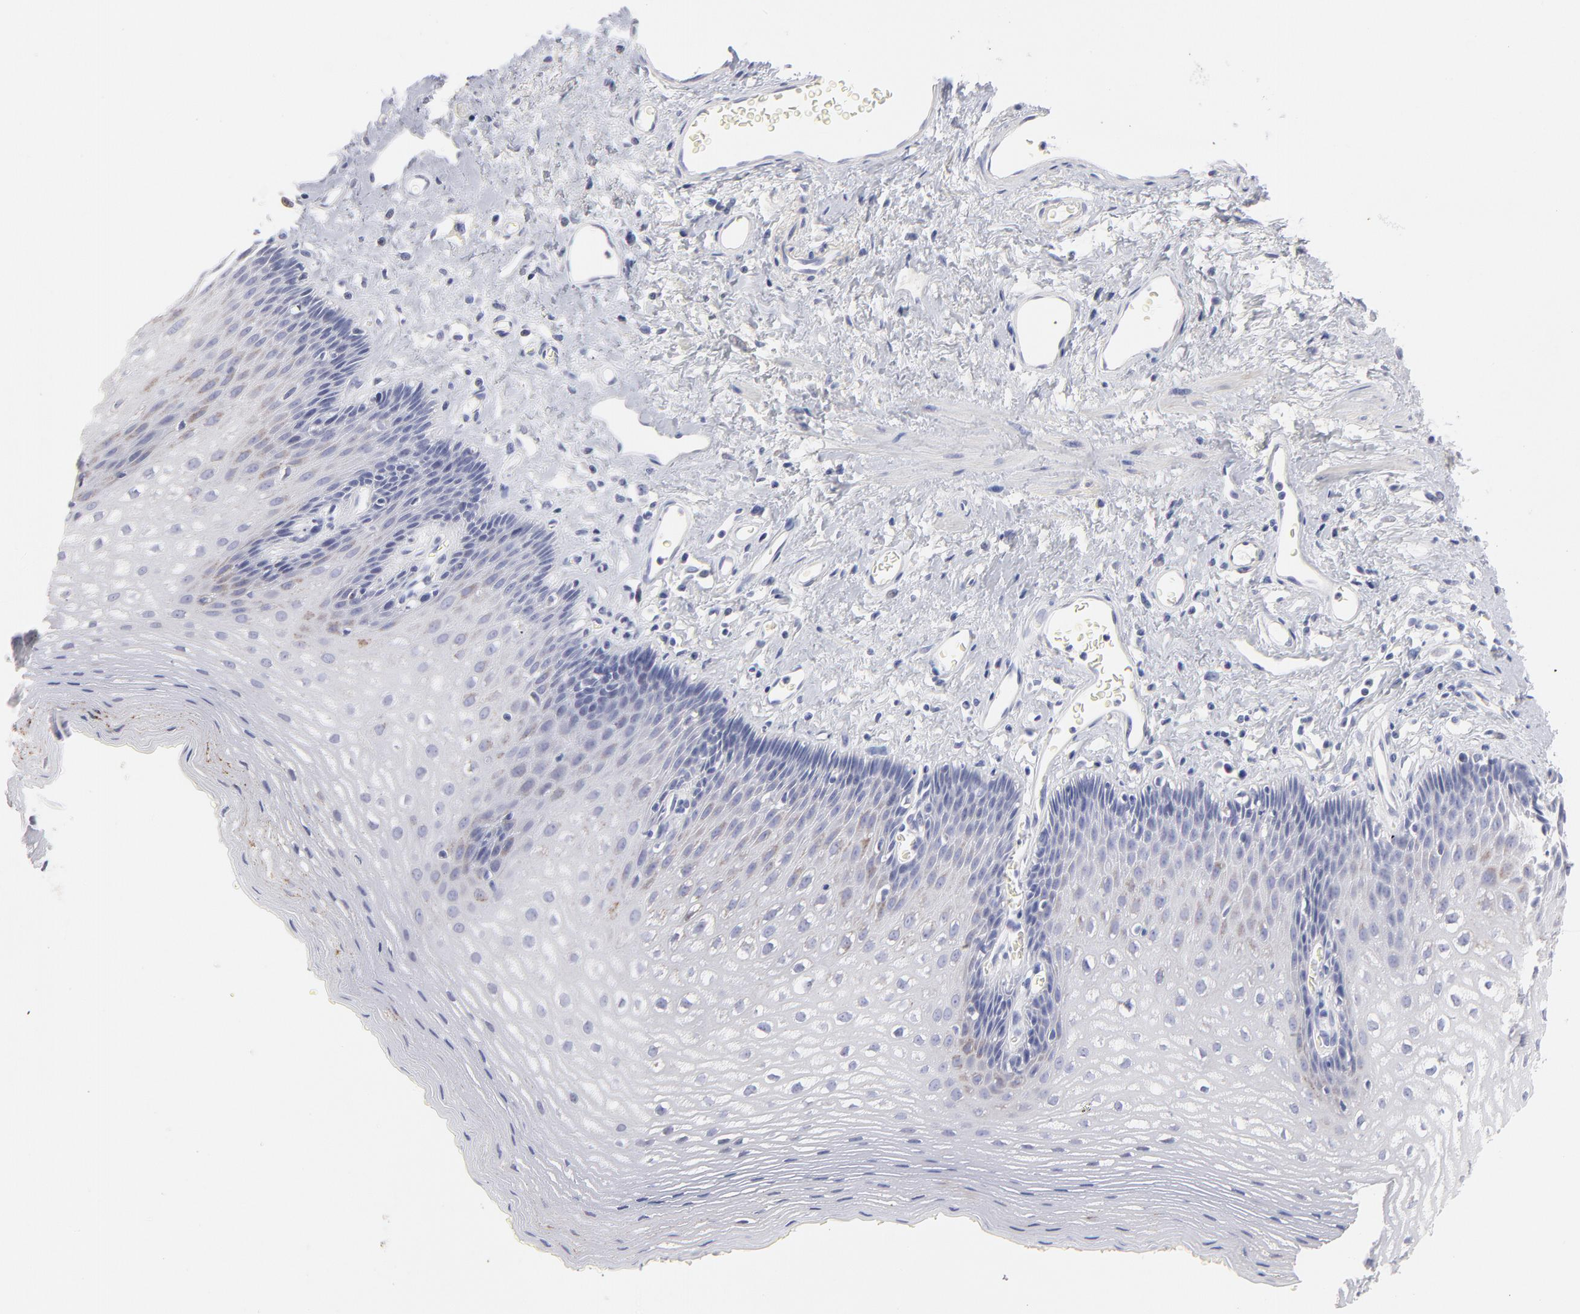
{"staining": {"intensity": "negative", "quantity": "none", "location": "none"}, "tissue": "esophagus", "cell_type": "Squamous epithelial cells", "image_type": "normal", "snomed": [{"axis": "morphology", "description": "Normal tissue, NOS"}, {"axis": "topography", "description": "Esophagus"}], "caption": "Squamous epithelial cells show no significant protein positivity in normal esophagus.", "gene": "TST", "patient": {"sex": "female", "age": 70}}